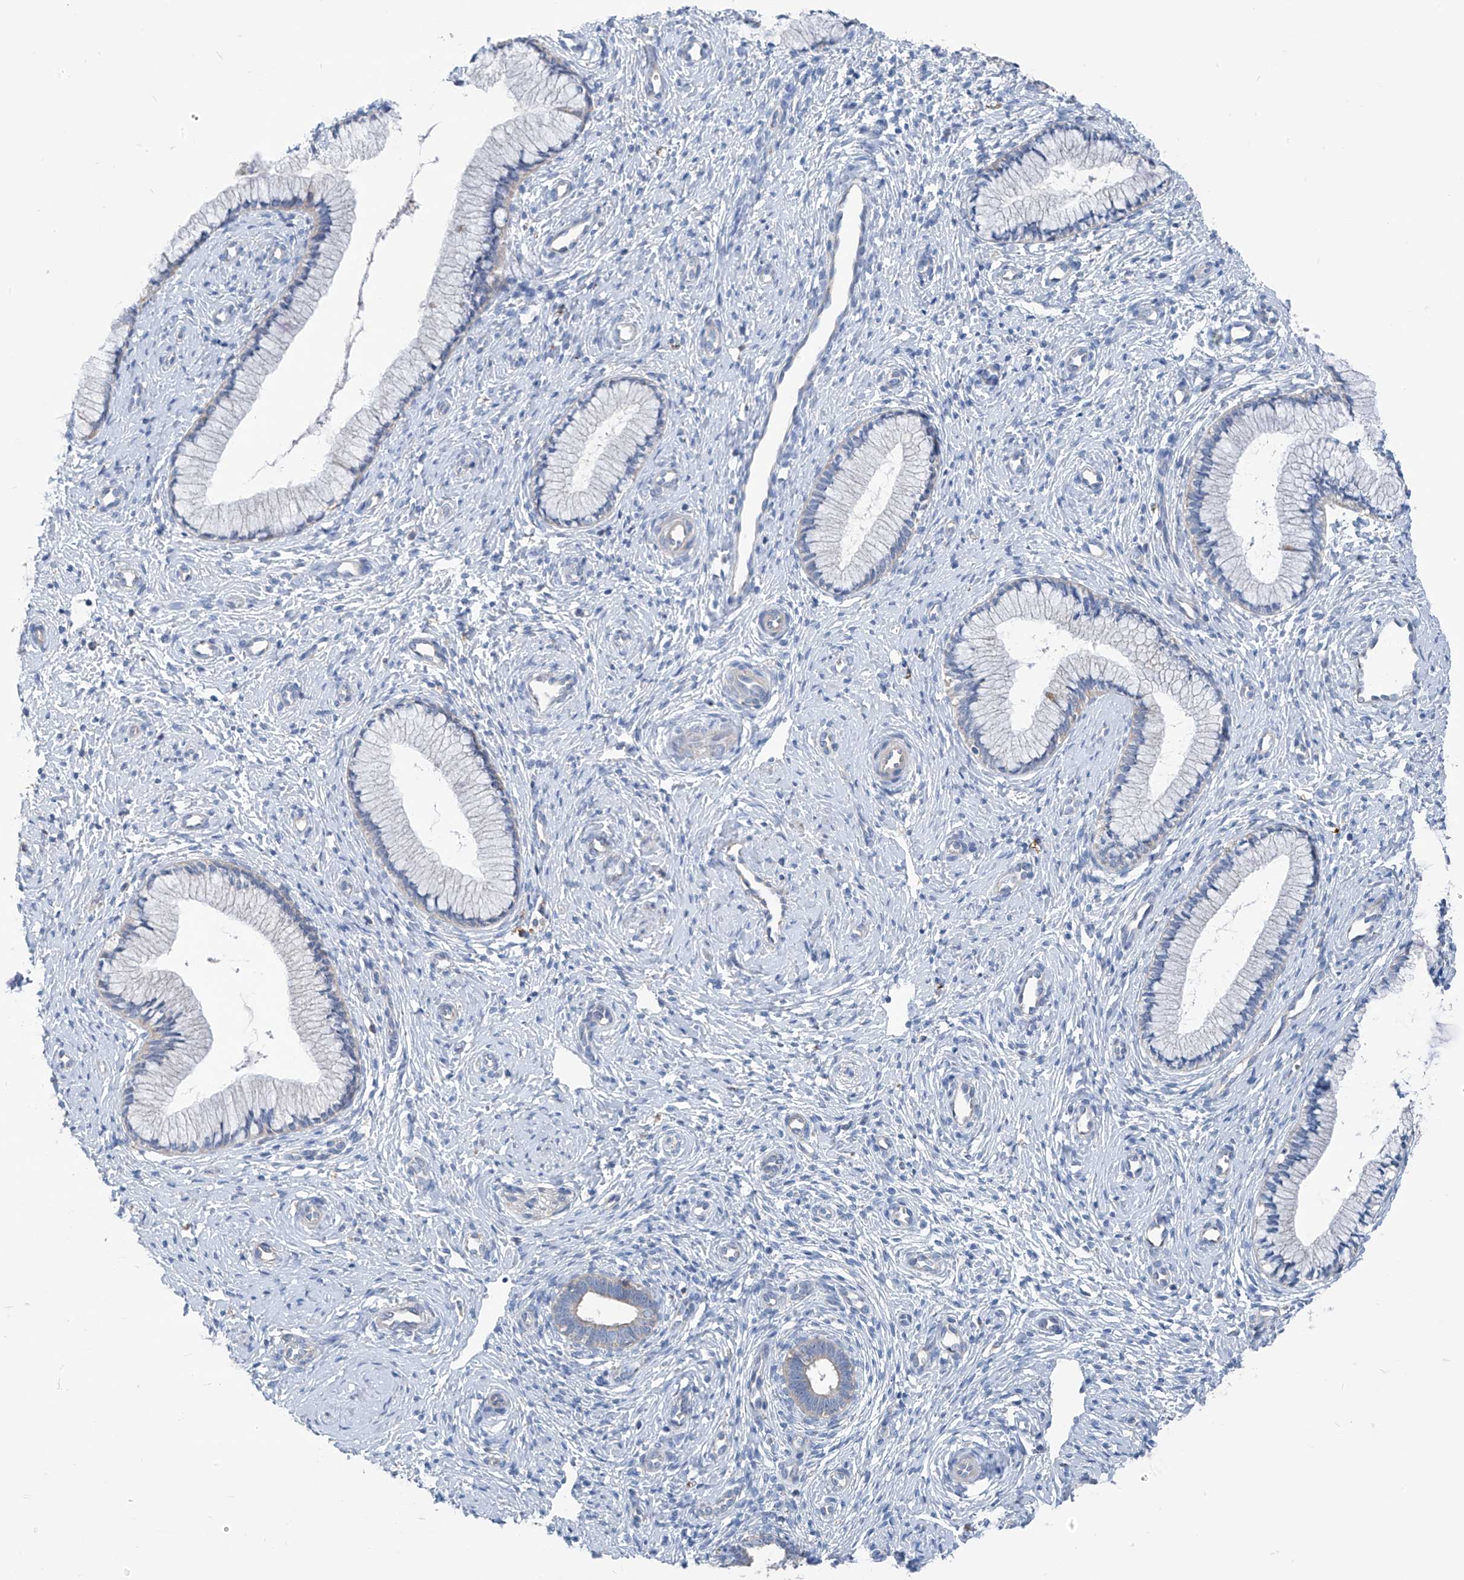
{"staining": {"intensity": "negative", "quantity": "none", "location": "none"}, "tissue": "cervix", "cell_type": "Glandular cells", "image_type": "normal", "snomed": [{"axis": "morphology", "description": "Normal tissue, NOS"}, {"axis": "topography", "description": "Cervix"}], "caption": "High power microscopy photomicrograph of an immunohistochemistry image of normal cervix, revealing no significant staining in glandular cells. (DAB IHC with hematoxylin counter stain).", "gene": "SYN3", "patient": {"sex": "female", "age": 27}}